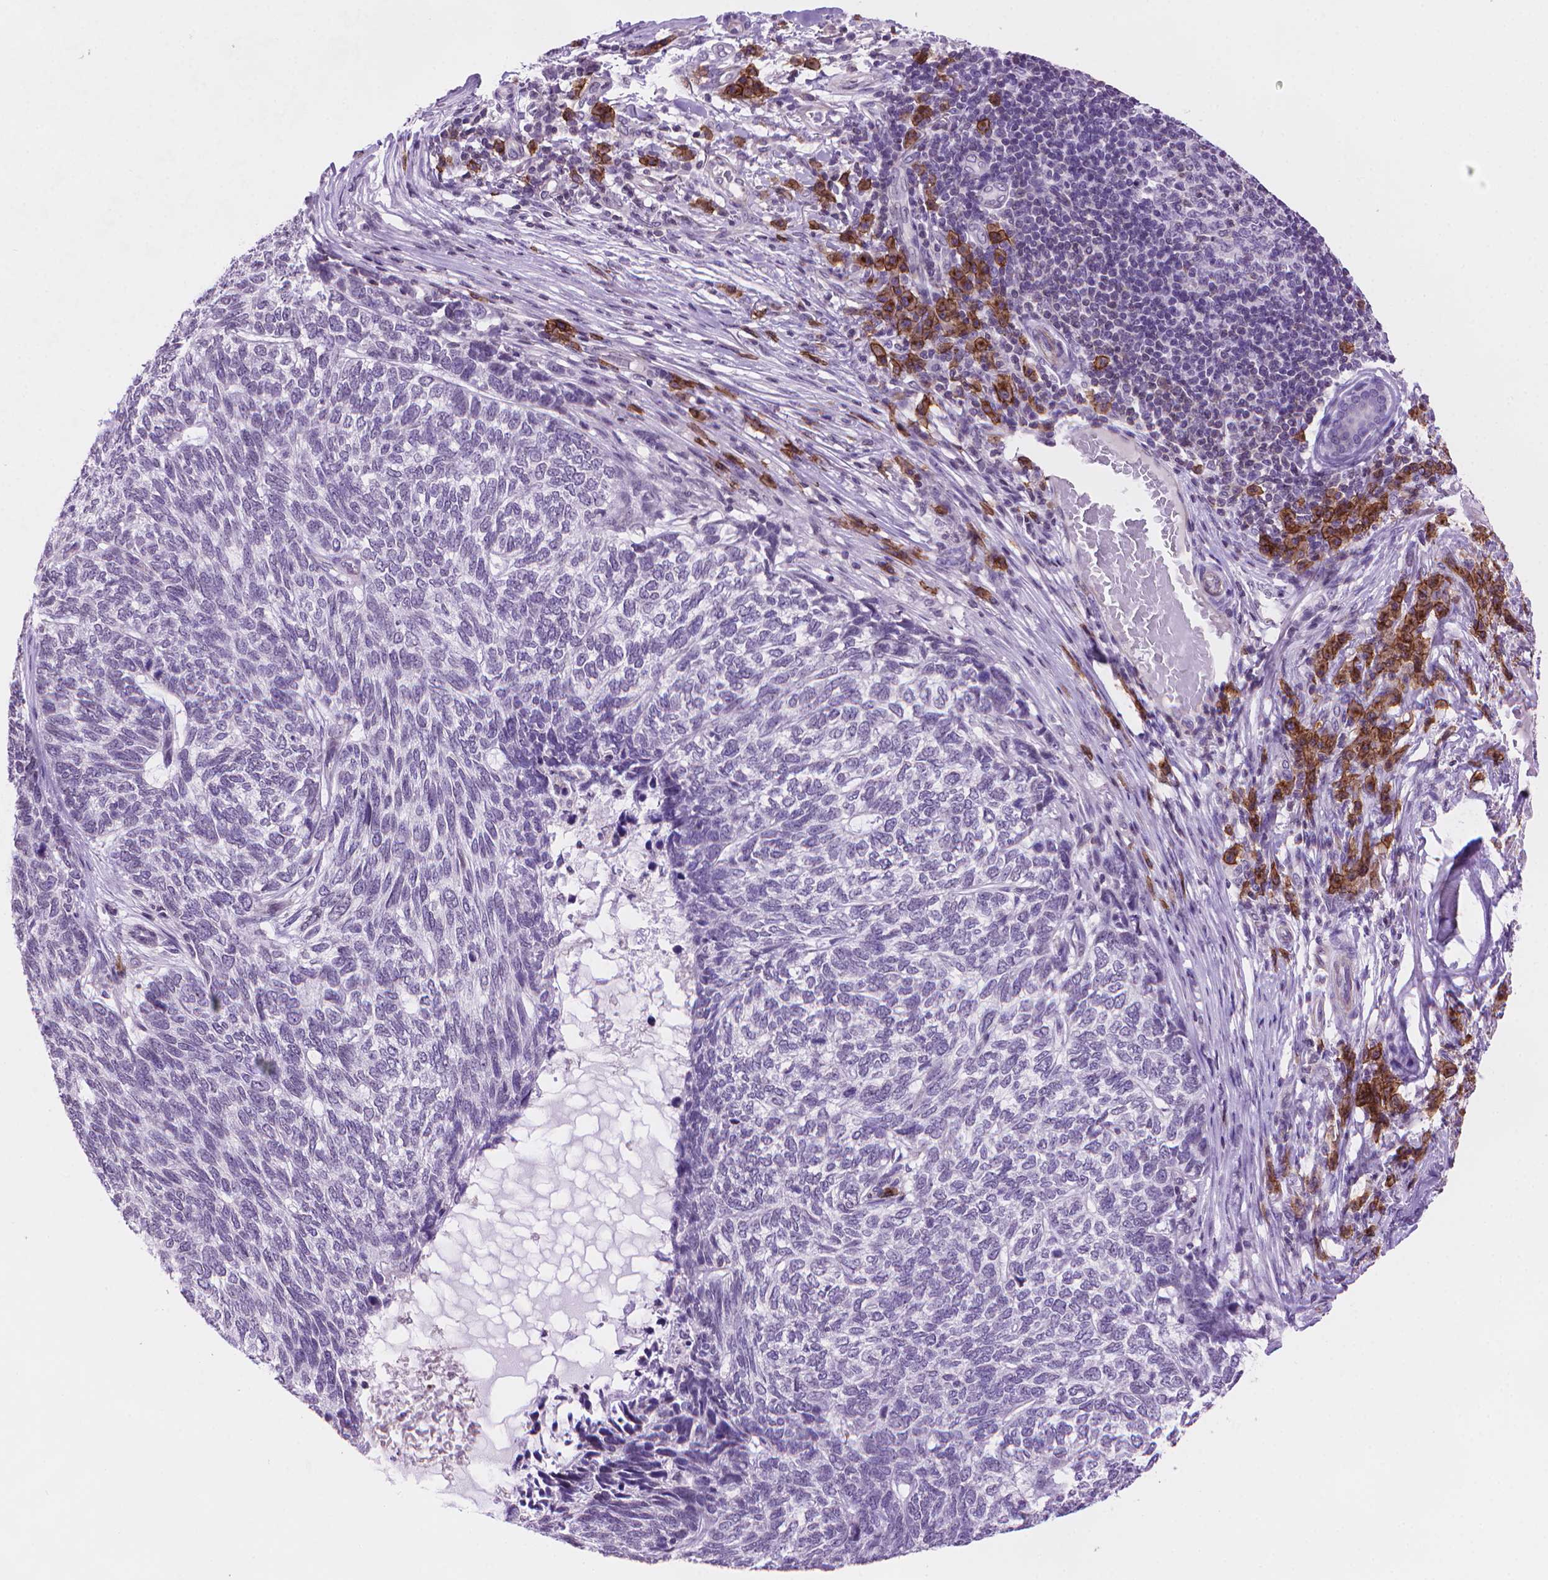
{"staining": {"intensity": "negative", "quantity": "none", "location": "none"}, "tissue": "skin cancer", "cell_type": "Tumor cells", "image_type": "cancer", "snomed": [{"axis": "morphology", "description": "Basal cell carcinoma"}, {"axis": "topography", "description": "Skin"}], "caption": "This is an immunohistochemistry photomicrograph of skin cancer. There is no positivity in tumor cells.", "gene": "TMEM184A", "patient": {"sex": "female", "age": 65}}